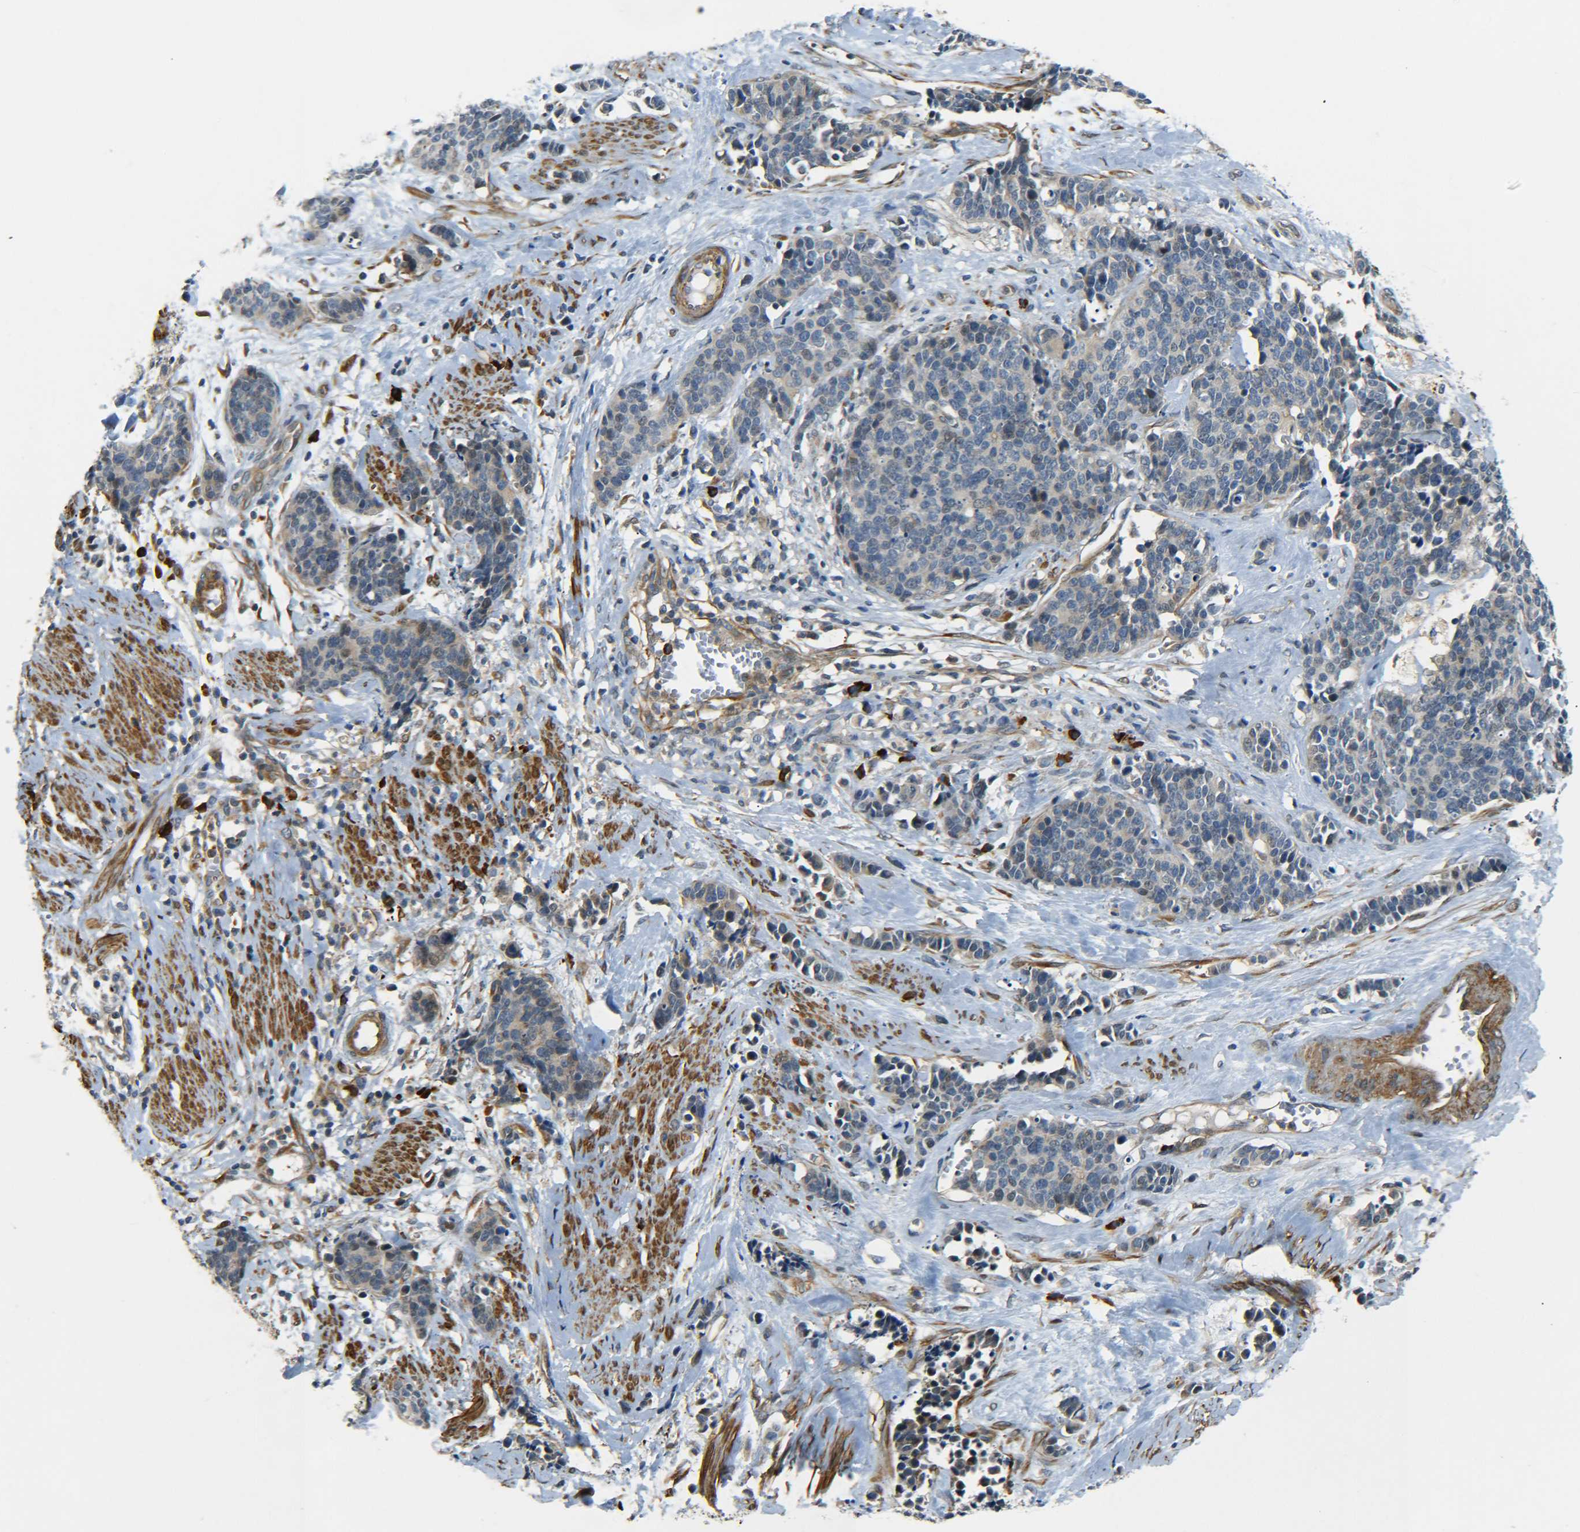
{"staining": {"intensity": "moderate", "quantity": "<25%", "location": "cytoplasmic/membranous,nuclear"}, "tissue": "cervical cancer", "cell_type": "Tumor cells", "image_type": "cancer", "snomed": [{"axis": "morphology", "description": "Squamous cell carcinoma, NOS"}, {"axis": "topography", "description": "Cervix"}], "caption": "Tumor cells reveal low levels of moderate cytoplasmic/membranous and nuclear positivity in approximately <25% of cells in cervical cancer. (DAB IHC with brightfield microscopy, high magnification).", "gene": "MEIS1", "patient": {"sex": "female", "age": 35}}